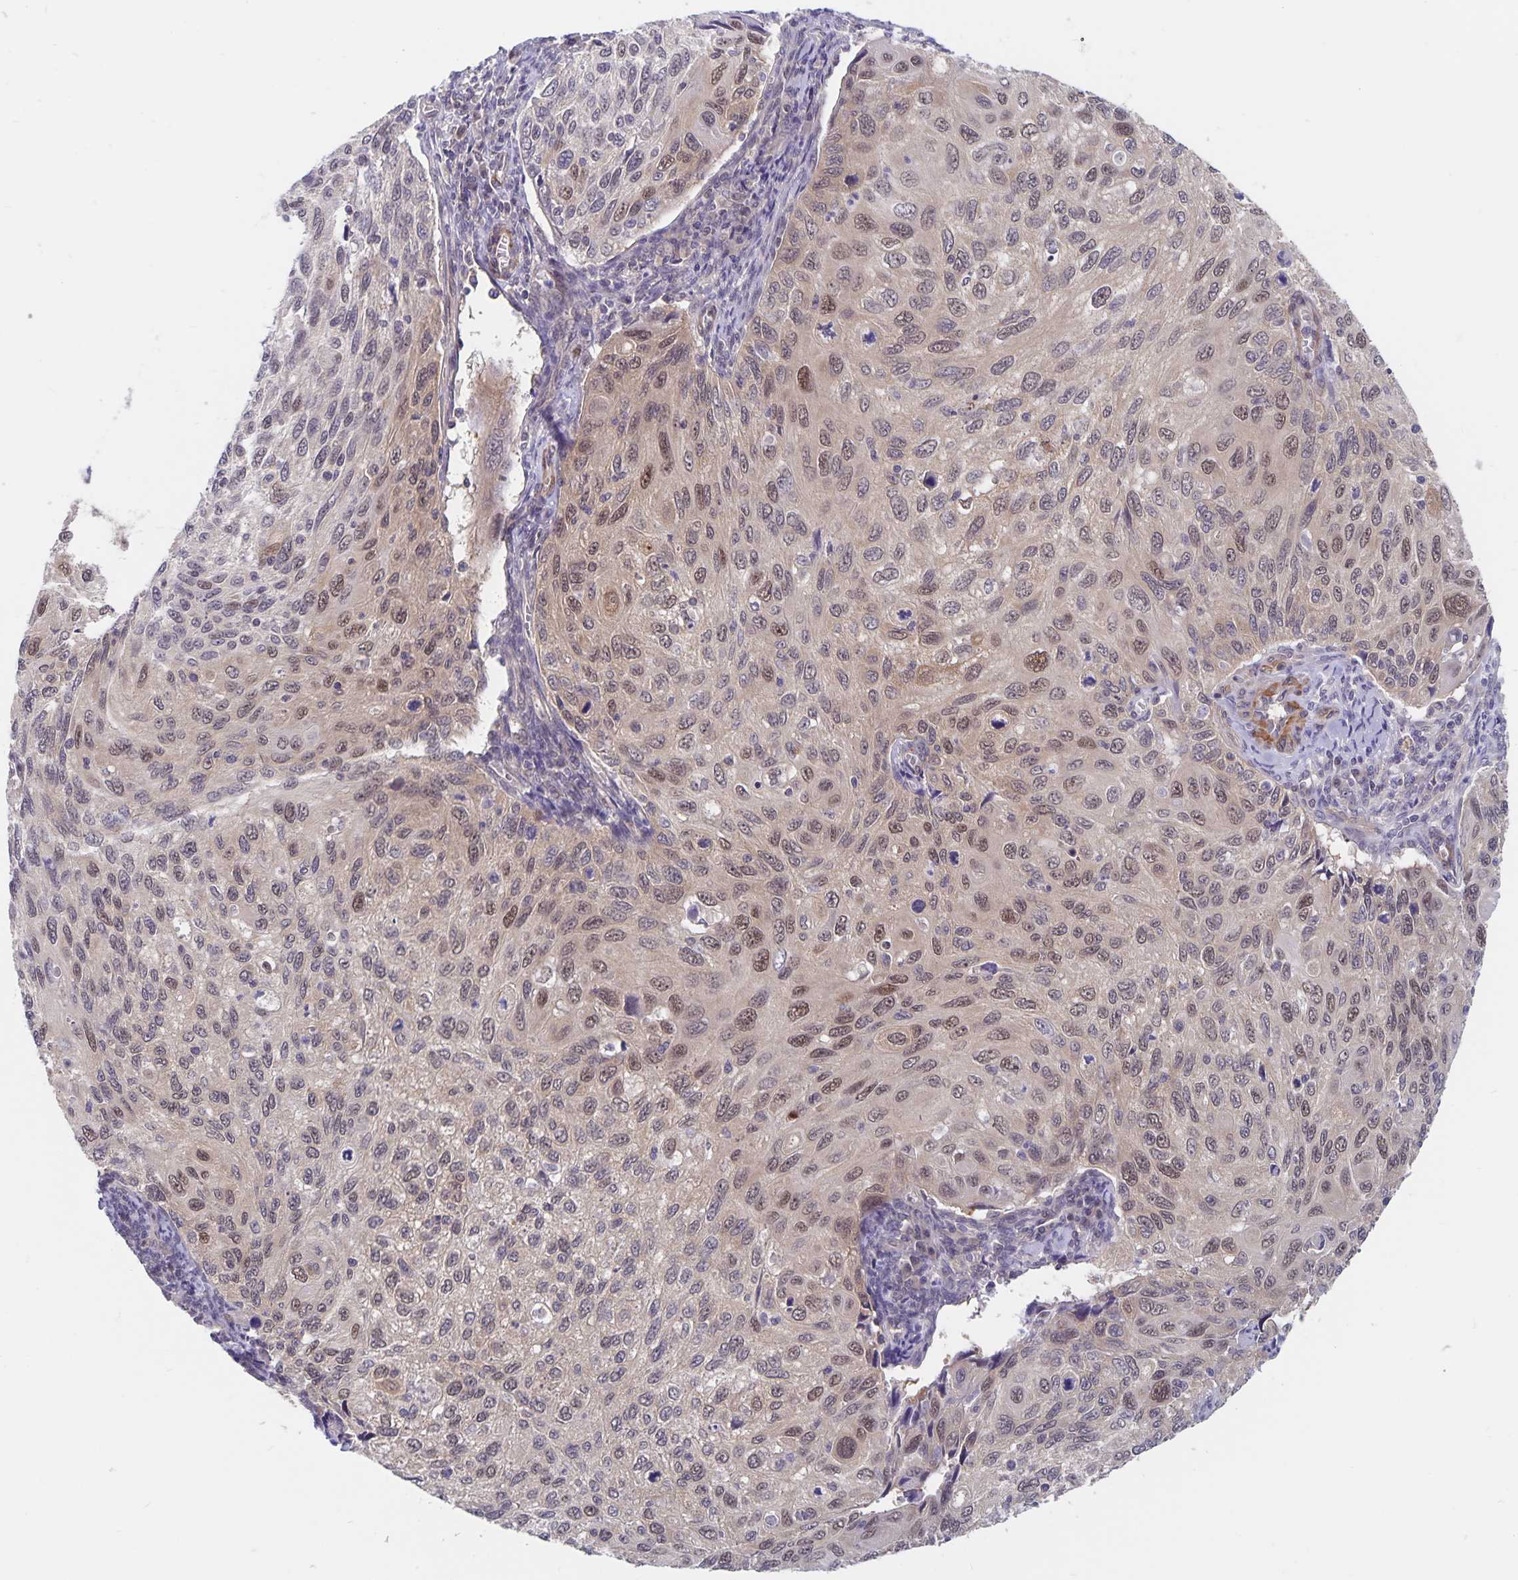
{"staining": {"intensity": "weak", "quantity": ">75%", "location": "cytoplasmic/membranous,nuclear"}, "tissue": "cervical cancer", "cell_type": "Tumor cells", "image_type": "cancer", "snomed": [{"axis": "morphology", "description": "Squamous cell carcinoma, NOS"}, {"axis": "topography", "description": "Cervix"}], "caption": "Immunohistochemical staining of cervical cancer (squamous cell carcinoma) demonstrates low levels of weak cytoplasmic/membranous and nuclear protein staining in about >75% of tumor cells. (DAB (3,3'-diaminobenzidine) = brown stain, brightfield microscopy at high magnification).", "gene": "BAG6", "patient": {"sex": "female", "age": 70}}